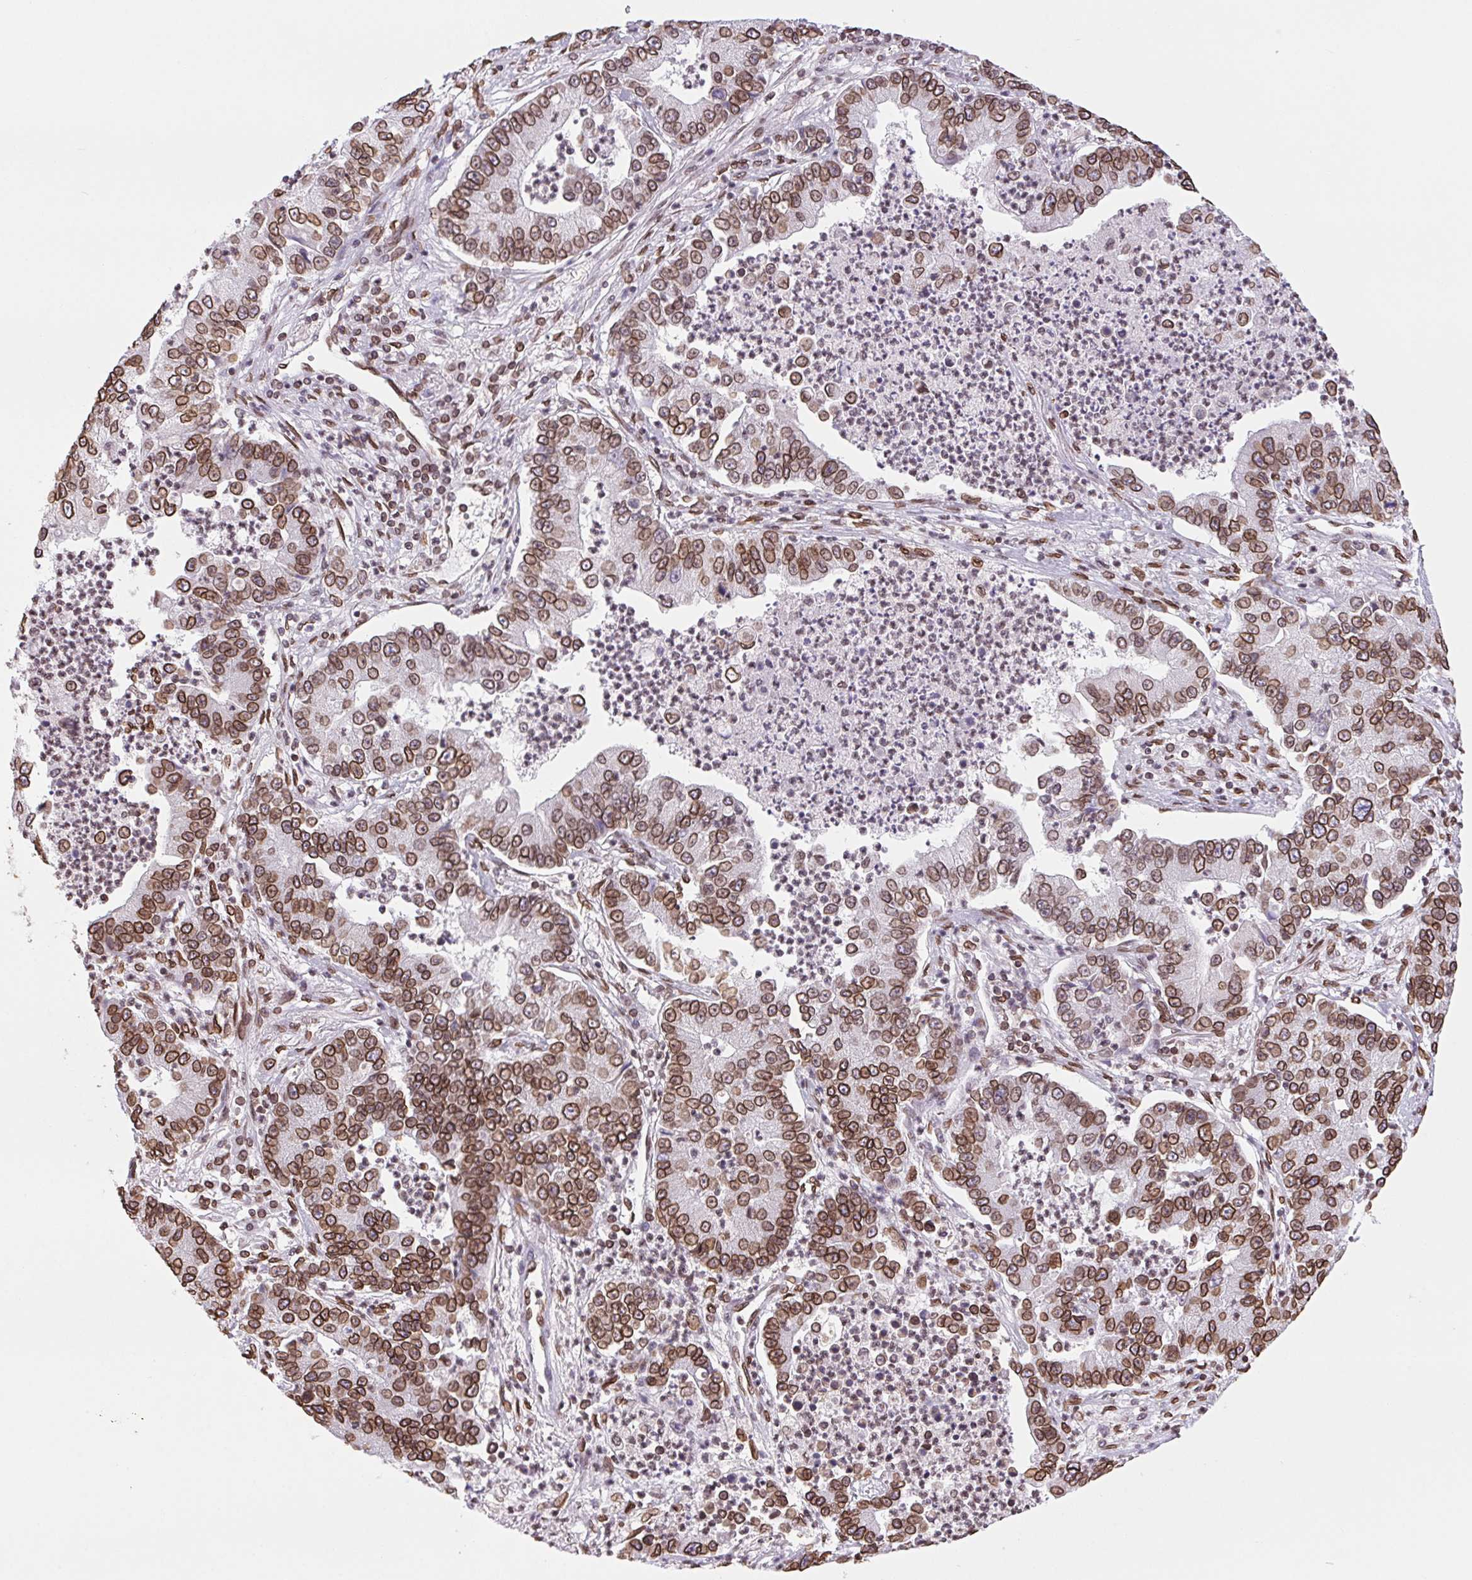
{"staining": {"intensity": "strong", "quantity": ">75%", "location": "cytoplasmic/membranous,nuclear"}, "tissue": "lung cancer", "cell_type": "Tumor cells", "image_type": "cancer", "snomed": [{"axis": "morphology", "description": "Adenocarcinoma, NOS"}, {"axis": "topography", "description": "Lung"}], "caption": "The histopathology image displays staining of lung cancer (adenocarcinoma), revealing strong cytoplasmic/membranous and nuclear protein staining (brown color) within tumor cells. Nuclei are stained in blue.", "gene": "LMNB2", "patient": {"sex": "female", "age": 57}}